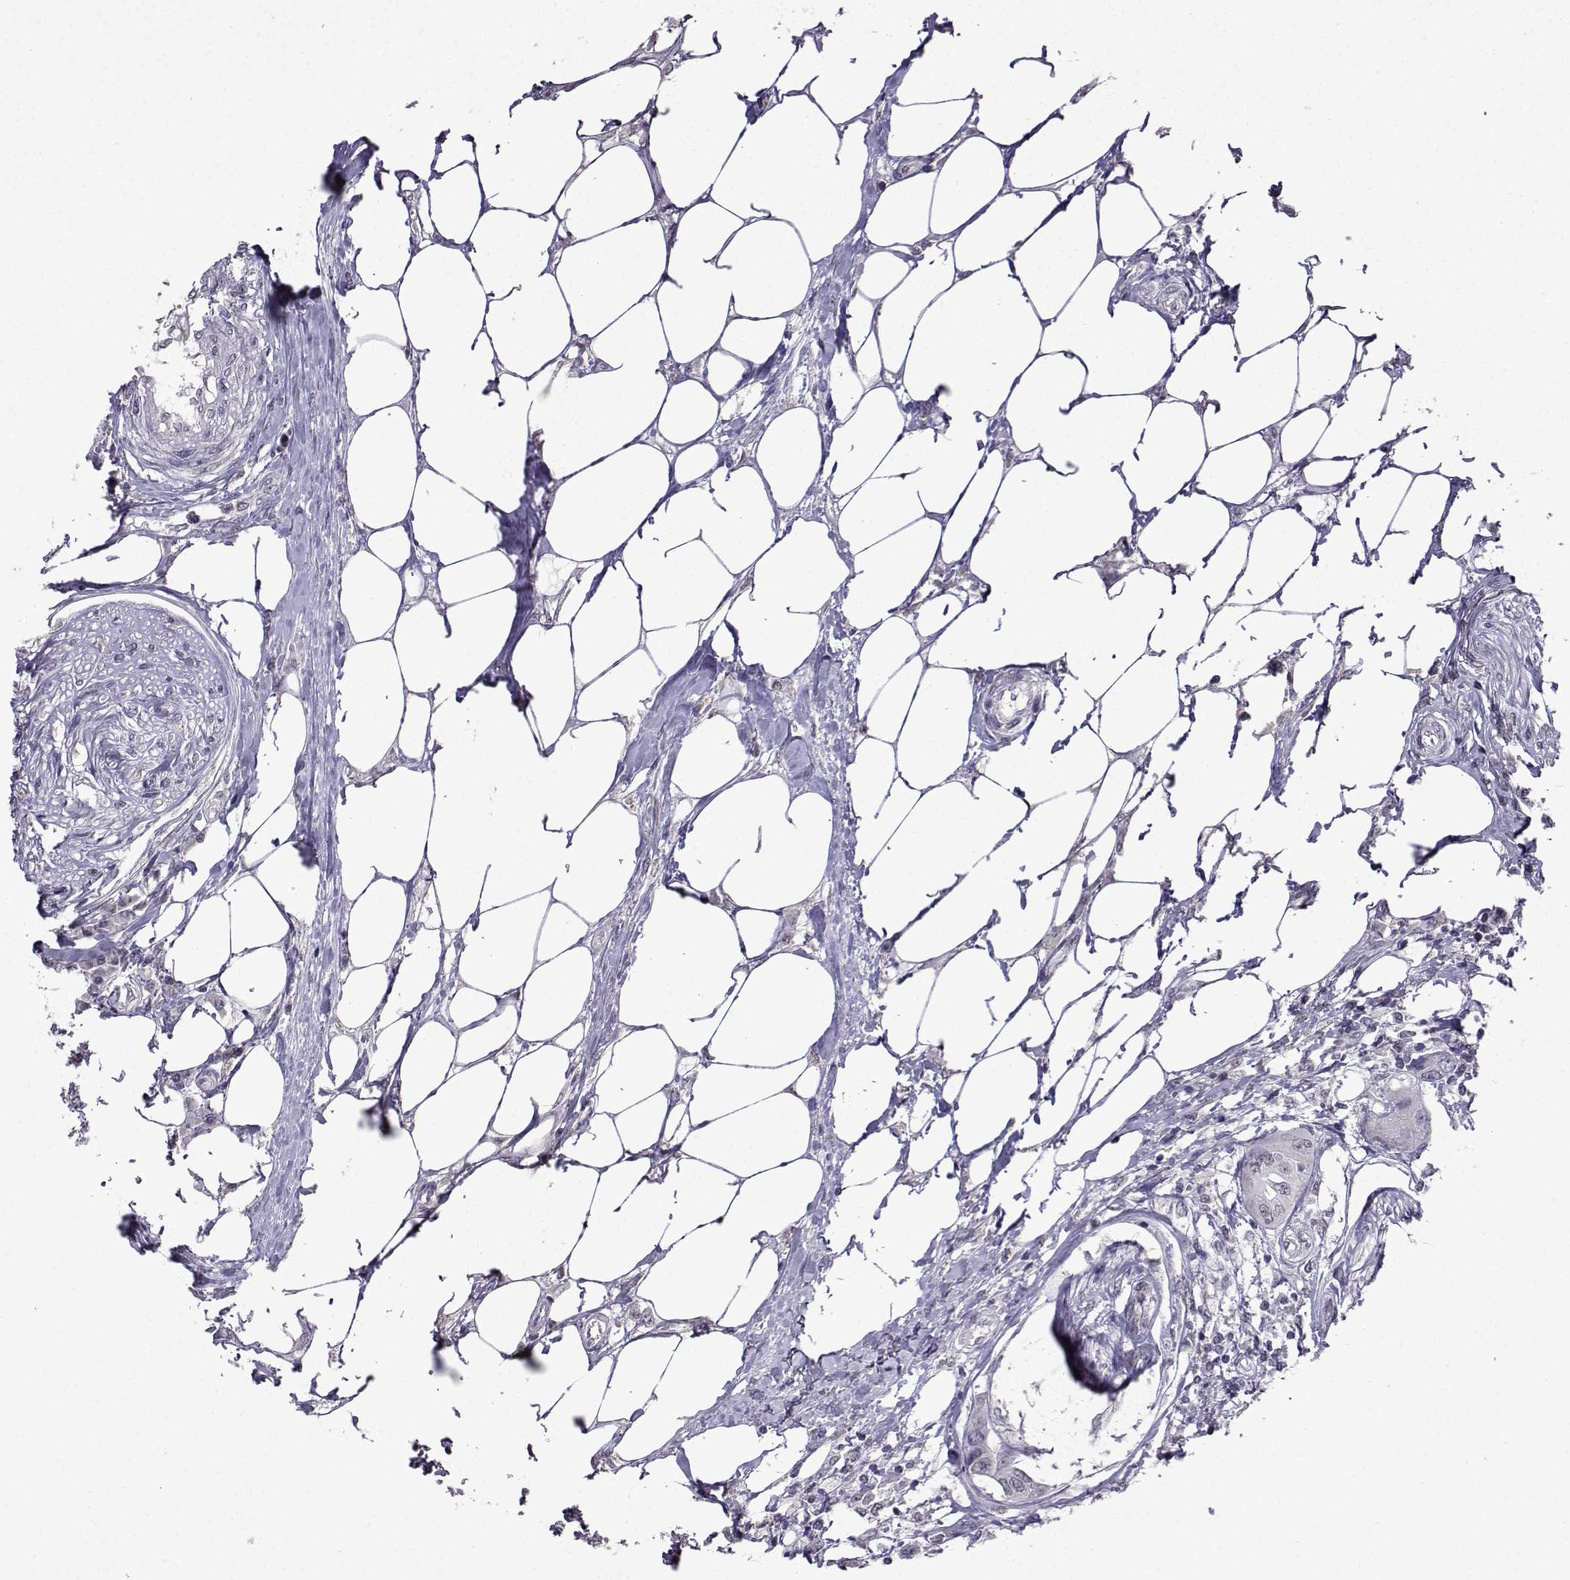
{"staining": {"intensity": "negative", "quantity": "none", "location": "none"}, "tissue": "urothelial cancer", "cell_type": "Tumor cells", "image_type": "cancer", "snomed": [{"axis": "morphology", "description": "Urothelial carcinoma, NOS"}, {"axis": "morphology", "description": "Urothelial carcinoma, High grade"}, {"axis": "topography", "description": "Urinary bladder"}], "caption": "Transitional cell carcinoma was stained to show a protein in brown. There is no significant staining in tumor cells.", "gene": "CCL28", "patient": {"sex": "male", "age": 63}}